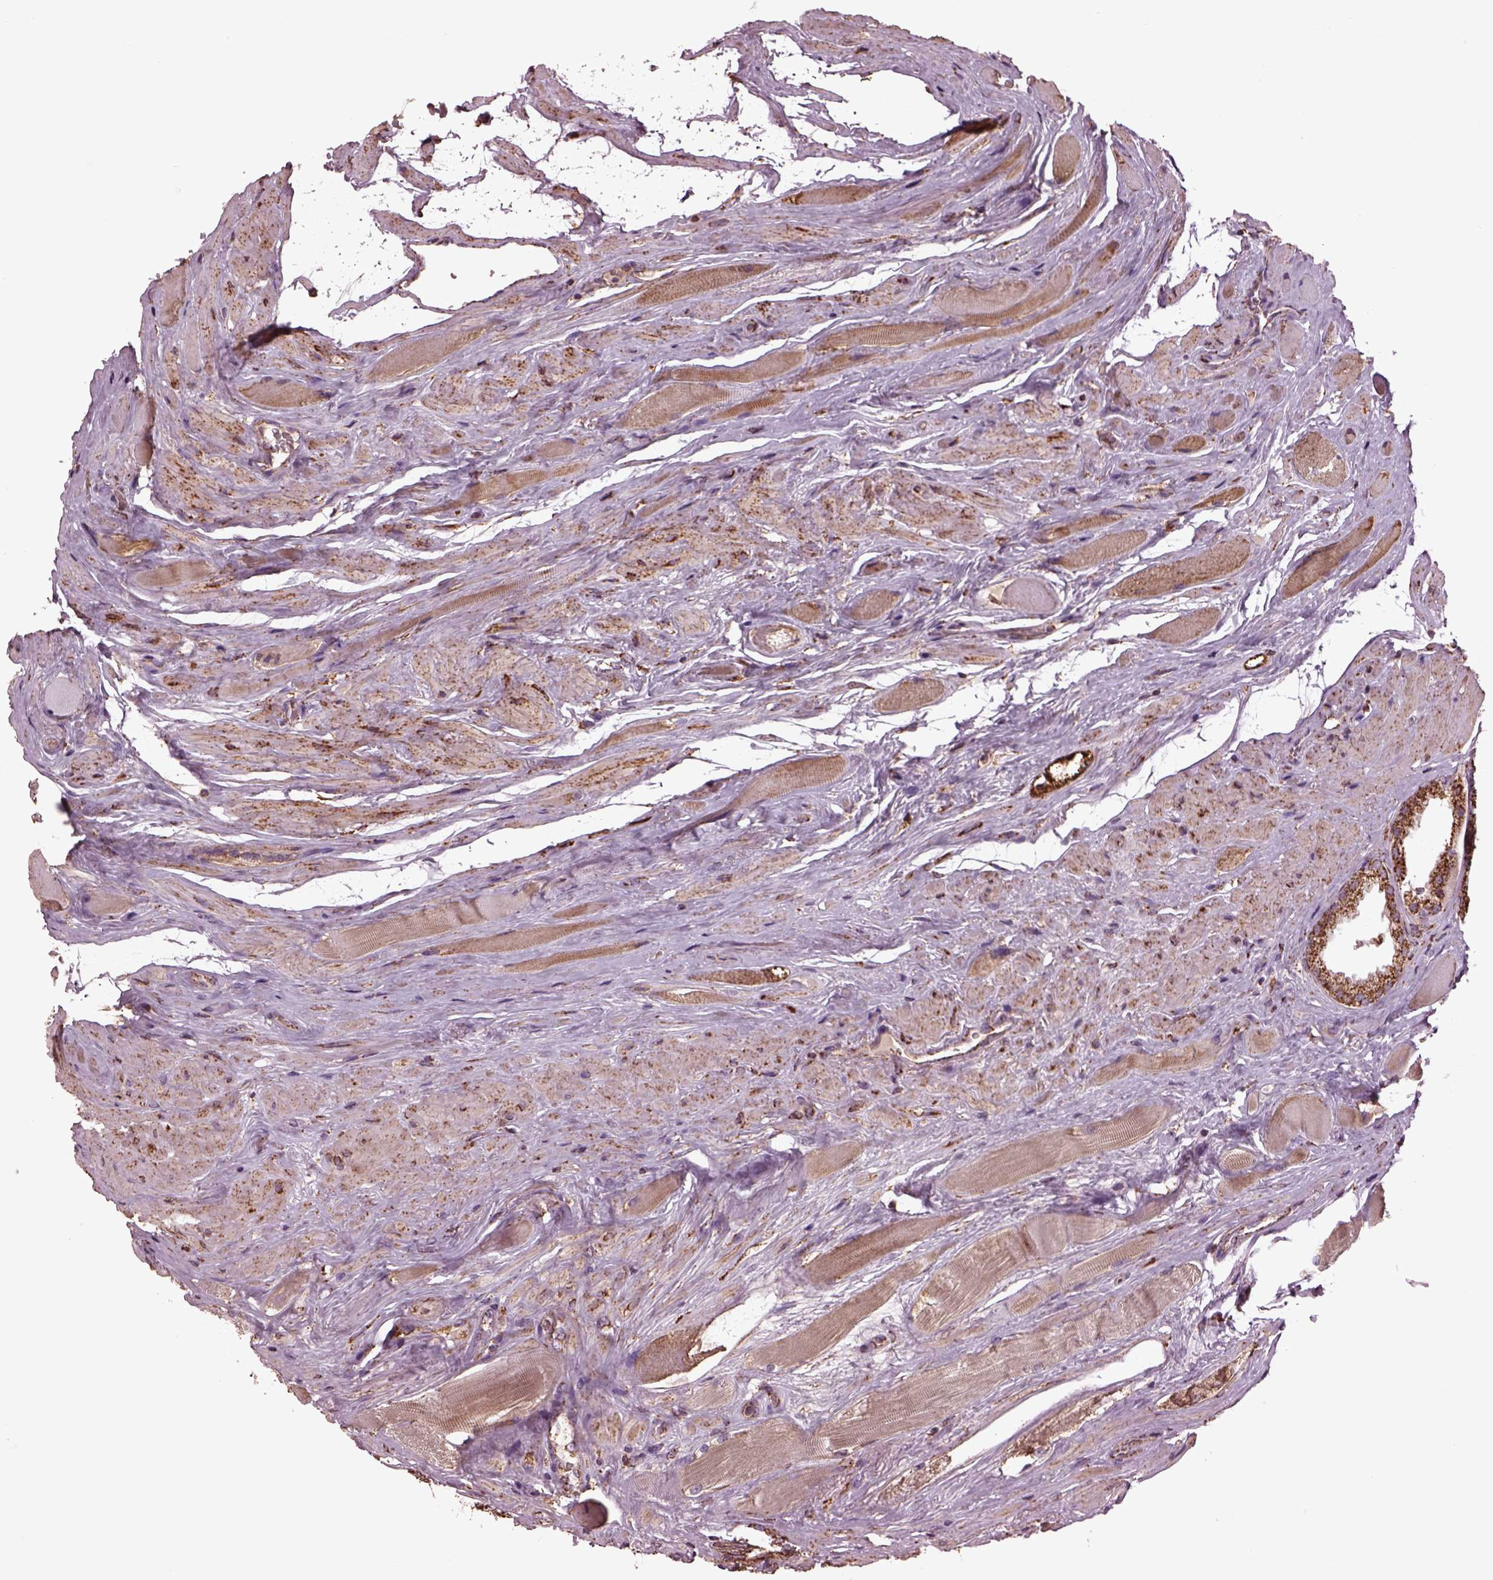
{"staining": {"intensity": "strong", "quantity": ">75%", "location": "cytoplasmic/membranous"}, "tissue": "prostate cancer", "cell_type": "Tumor cells", "image_type": "cancer", "snomed": [{"axis": "morphology", "description": "Adenocarcinoma, NOS"}, {"axis": "topography", "description": "Prostate"}], "caption": "This image displays immunohistochemistry (IHC) staining of prostate cancer (adenocarcinoma), with high strong cytoplasmic/membranous positivity in about >75% of tumor cells.", "gene": "TMEM254", "patient": {"sex": "male", "age": 63}}